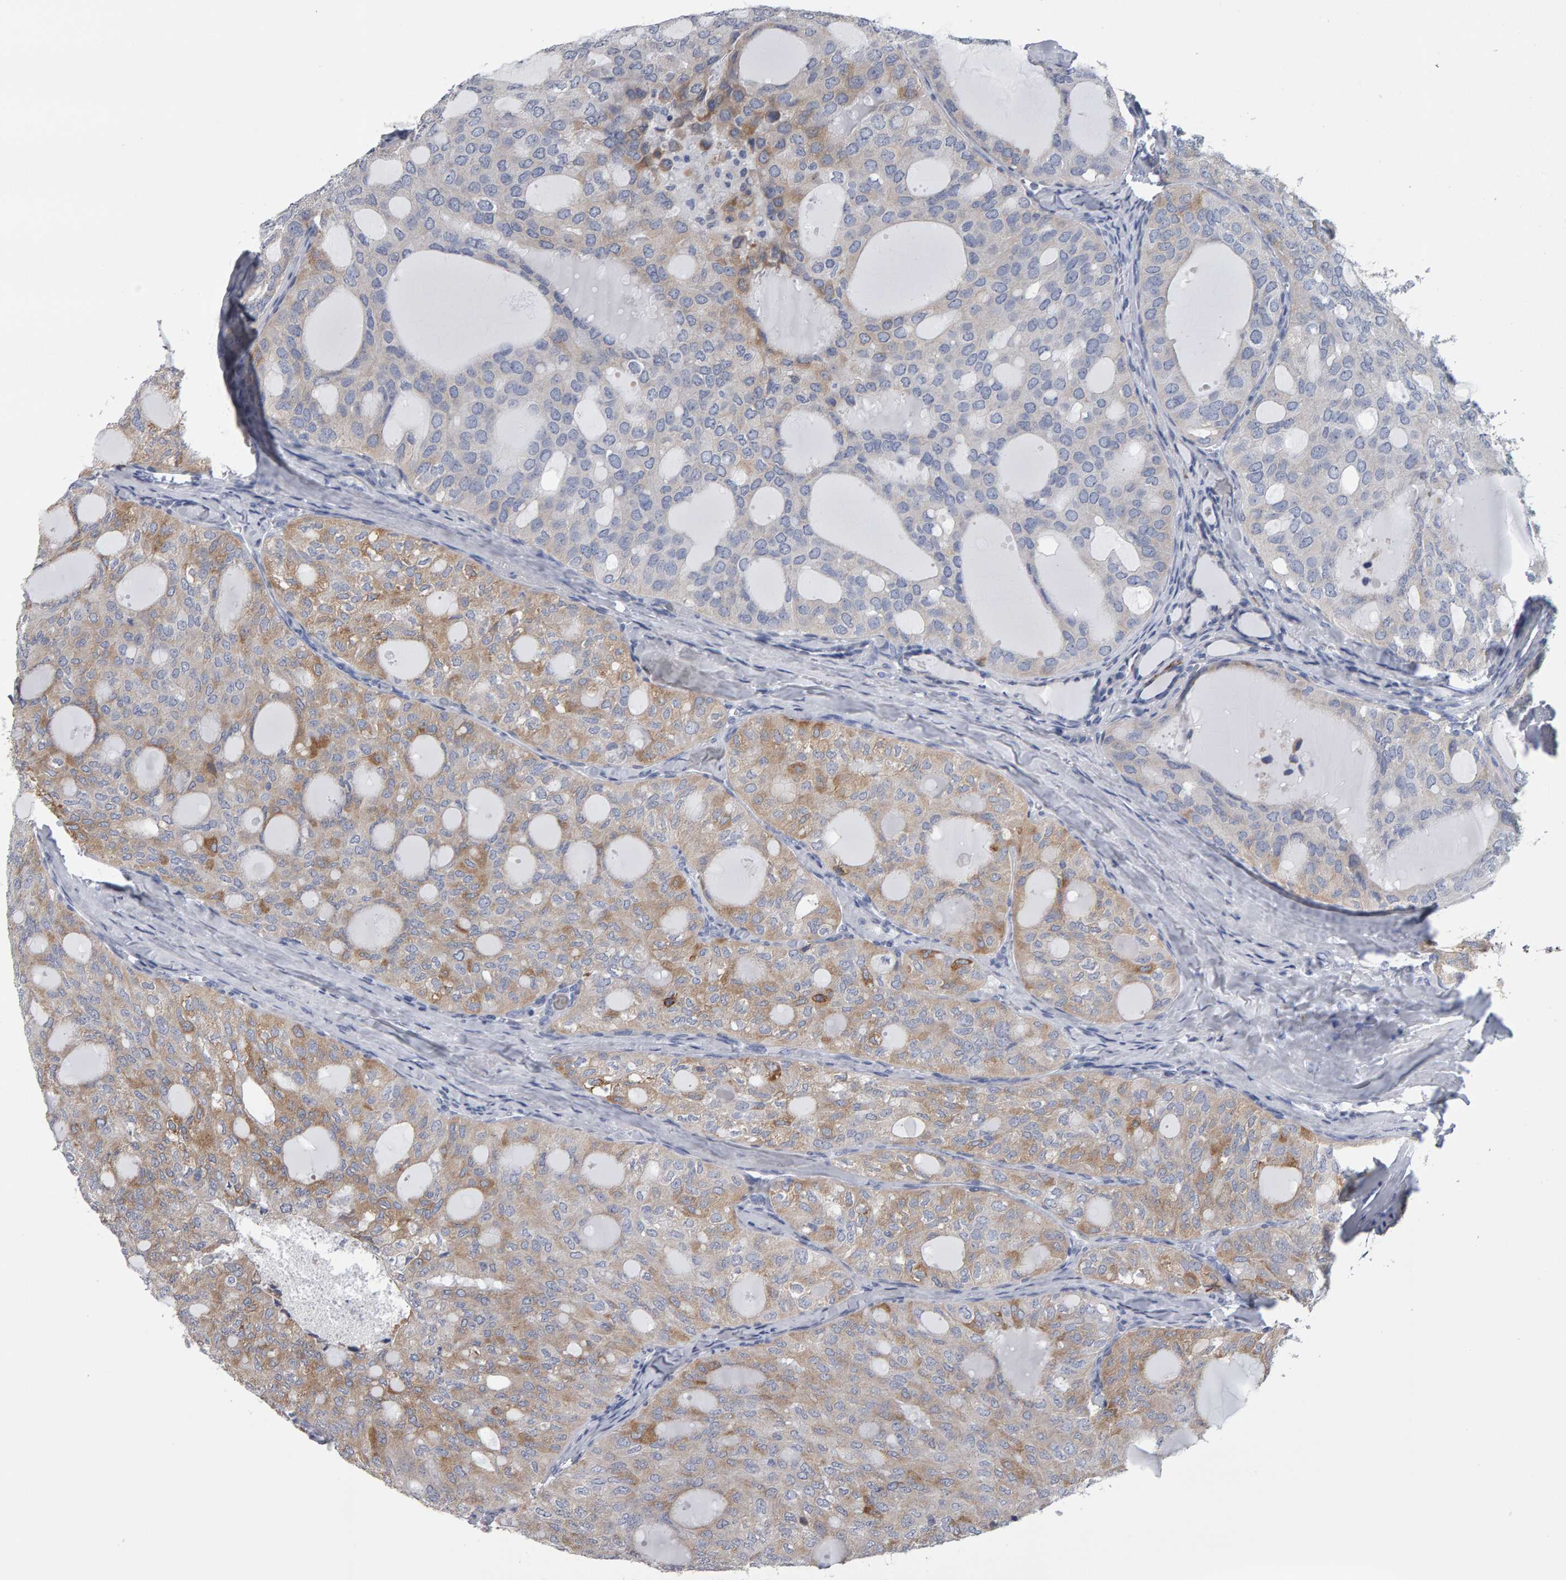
{"staining": {"intensity": "weak", "quantity": "25%-75%", "location": "cytoplasmic/membranous"}, "tissue": "thyroid cancer", "cell_type": "Tumor cells", "image_type": "cancer", "snomed": [{"axis": "morphology", "description": "Follicular adenoma carcinoma, NOS"}, {"axis": "topography", "description": "Thyroid gland"}], "caption": "High-power microscopy captured an immunohistochemistry (IHC) histopathology image of thyroid cancer (follicular adenoma carcinoma), revealing weak cytoplasmic/membranous staining in about 25%-75% of tumor cells. (brown staining indicates protein expression, while blue staining denotes nuclei).", "gene": "CD38", "patient": {"sex": "male", "age": 75}}